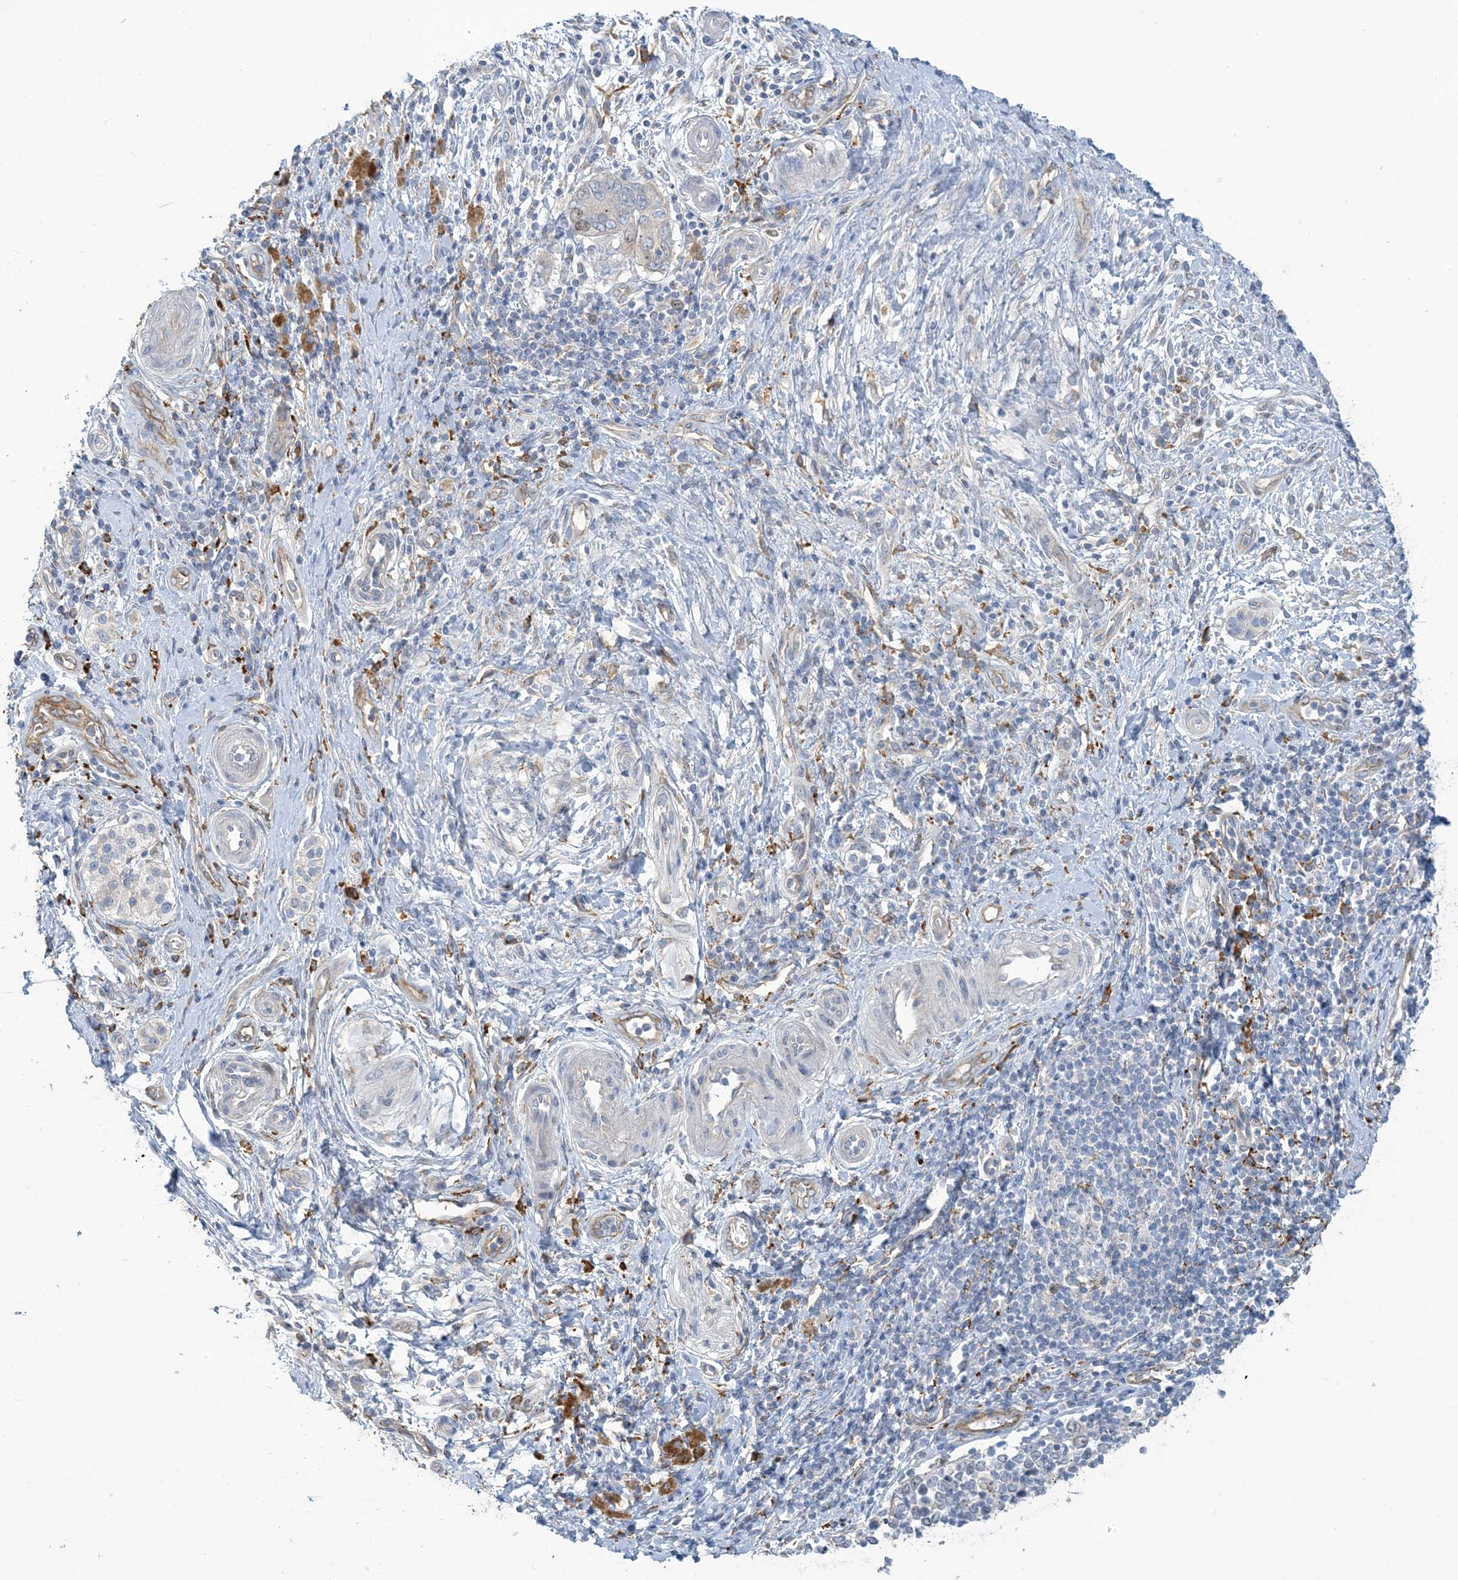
{"staining": {"intensity": "weak", "quantity": "<25%", "location": "cytoplasmic/membranous"}, "tissue": "pancreatic cancer", "cell_type": "Tumor cells", "image_type": "cancer", "snomed": [{"axis": "morphology", "description": "Adenocarcinoma, NOS"}, {"axis": "topography", "description": "Pancreas"}], "caption": "Immunohistochemistry image of neoplastic tissue: human pancreatic cancer (adenocarcinoma) stained with DAB shows no significant protein expression in tumor cells.", "gene": "PEAR1", "patient": {"sex": "female", "age": 72}}